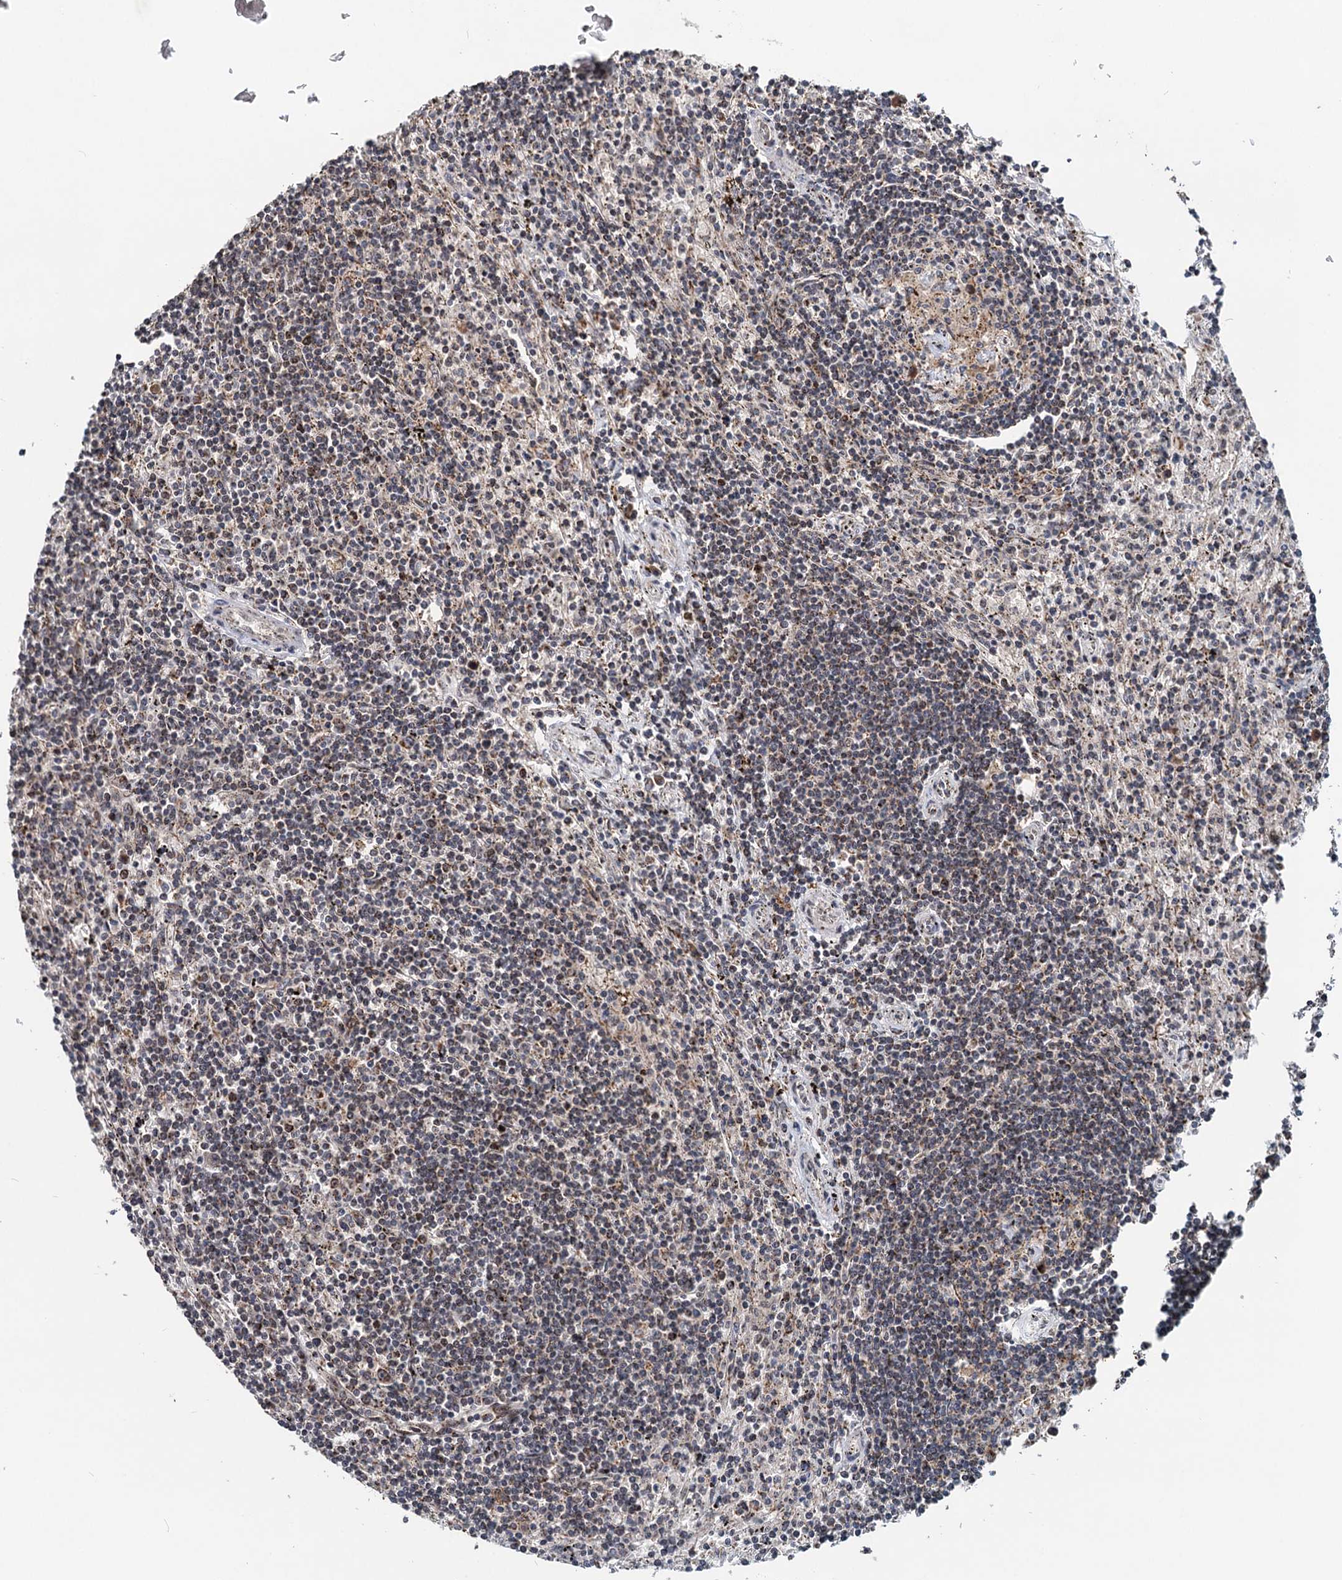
{"staining": {"intensity": "weak", "quantity": ">75%", "location": "cytoplasmic/membranous"}, "tissue": "lymphoma", "cell_type": "Tumor cells", "image_type": "cancer", "snomed": [{"axis": "morphology", "description": "Malignant lymphoma, non-Hodgkin's type, Low grade"}, {"axis": "topography", "description": "Spleen"}], "caption": "Immunohistochemical staining of lymphoma displays weak cytoplasmic/membranous protein expression in about >75% of tumor cells.", "gene": "RITA1", "patient": {"sex": "male", "age": 76}}